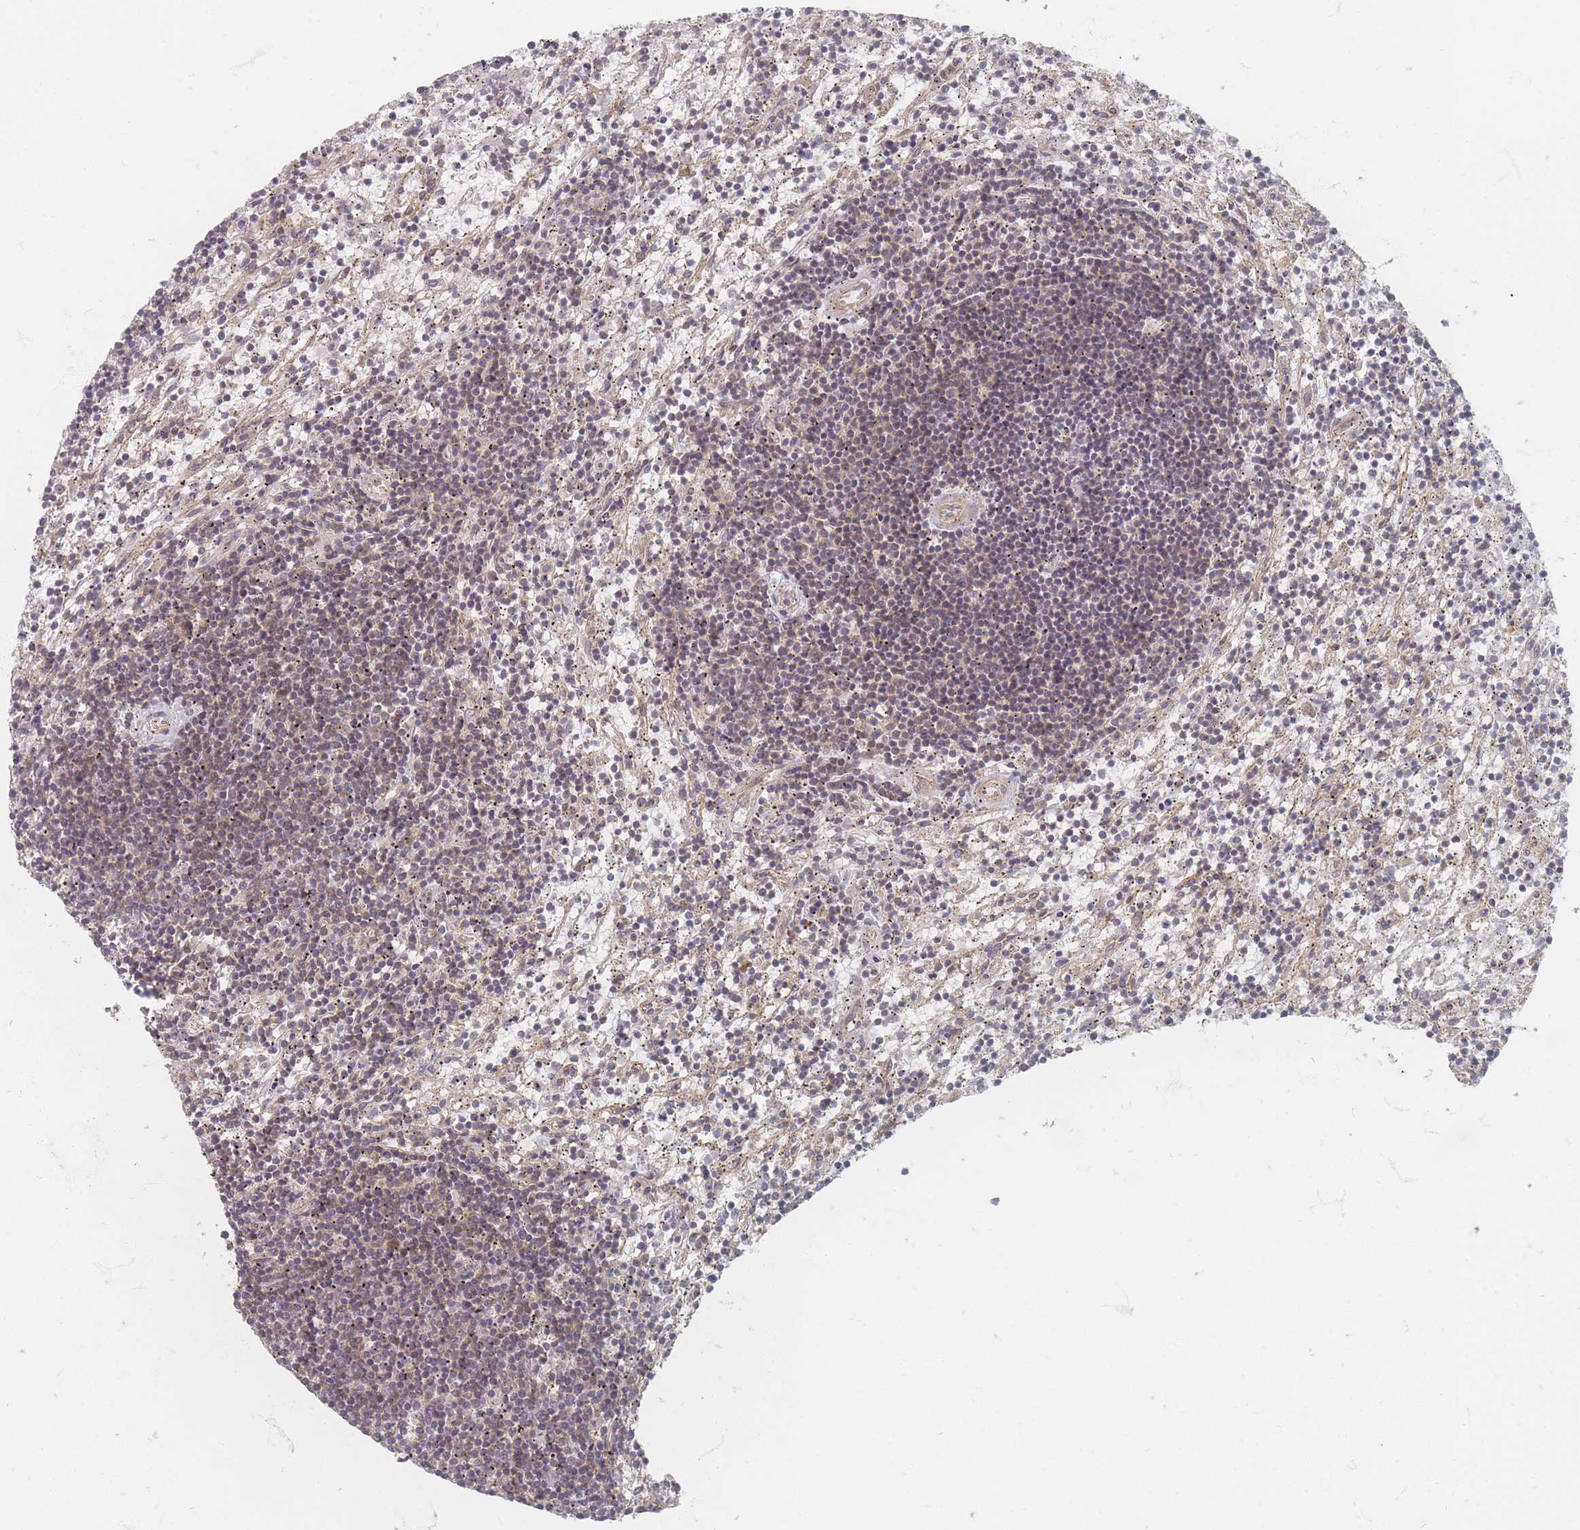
{"staining": {"intensity": "weak", "quantity": "25%-75%", "location": "cytoplasmic/membranous"}, "tissue": "lymphoma", "cell_type": "Tumor cells", "image_type": "cancer", "snomed": [{"axis": "morphology", "description": "Malignant lymphoma, non-Hodgkin's type, Low grade"}, {"axis": "topography", "description": "Spleen"}], "caption": "A micrograph showing weak cytoplasmic/membranous staining in about 25%-75% of tumor cells in lymphoma, as visualized by brown immunohistochemical staining.", "gene": "GLE1", "patient": {"sex": "male", "age": 76}}